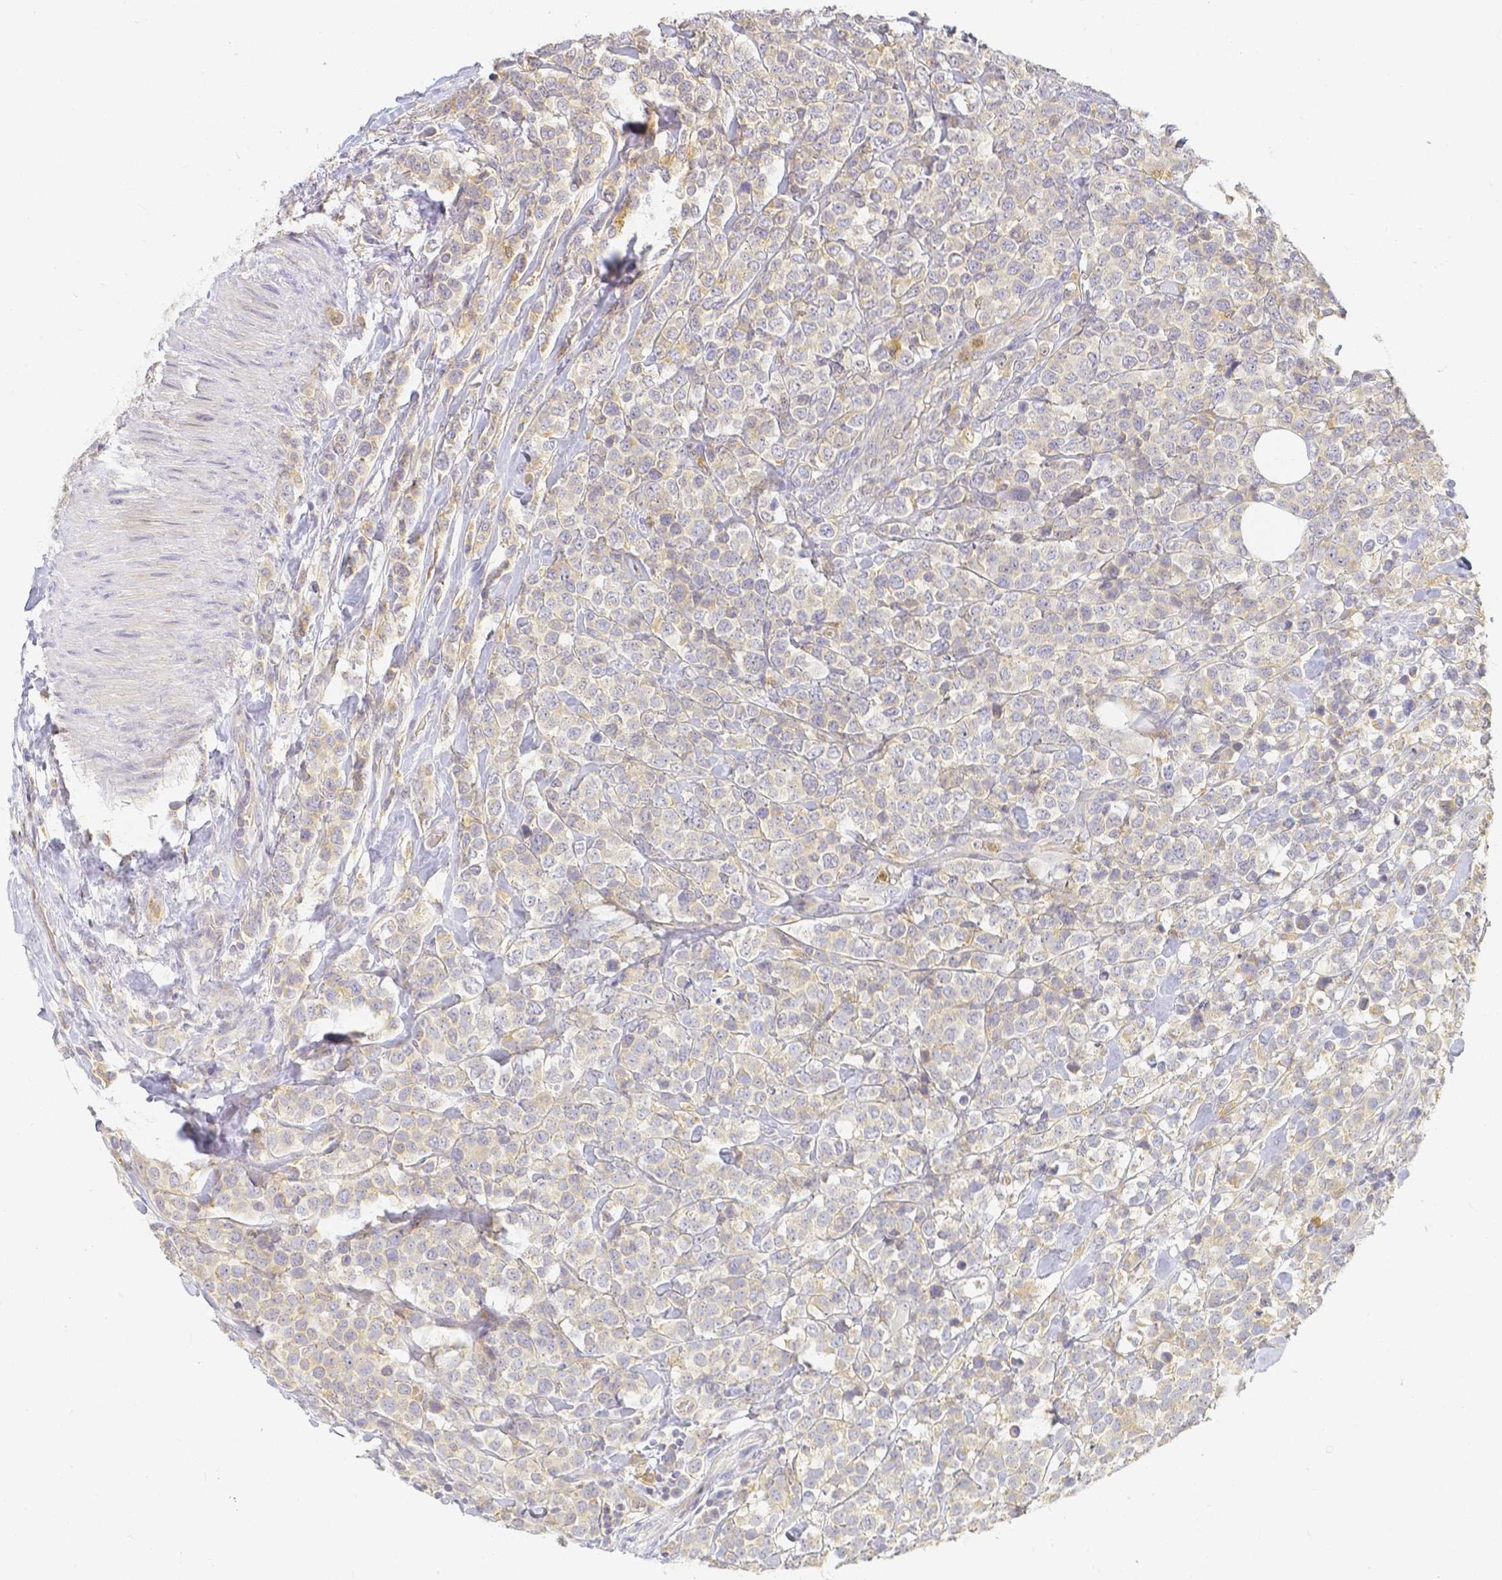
{"staining": {"intensity": "negative", "quantity": "none", "location": "none"}, "tissue": "lymphoma", "cell_type": "Tumor cells", "image_type": "cancer", "snomed": [{"axis": "morphology", "description": "Malignant lymphoma, non-Hodgkin's type, High grade"}, {"axis": "topography", "description": "Soft tissue"}], "caption": "Immunohistochemical staining of lymphoma exhibits no significant expression in tumor cells. (DAB (3,3'-diaminobenzidine) immunohistochemistry visualized using brightfield microscopy, high magnification).", "gene": "KCNH1", "patient": {"sex": "female", "age": 56}}